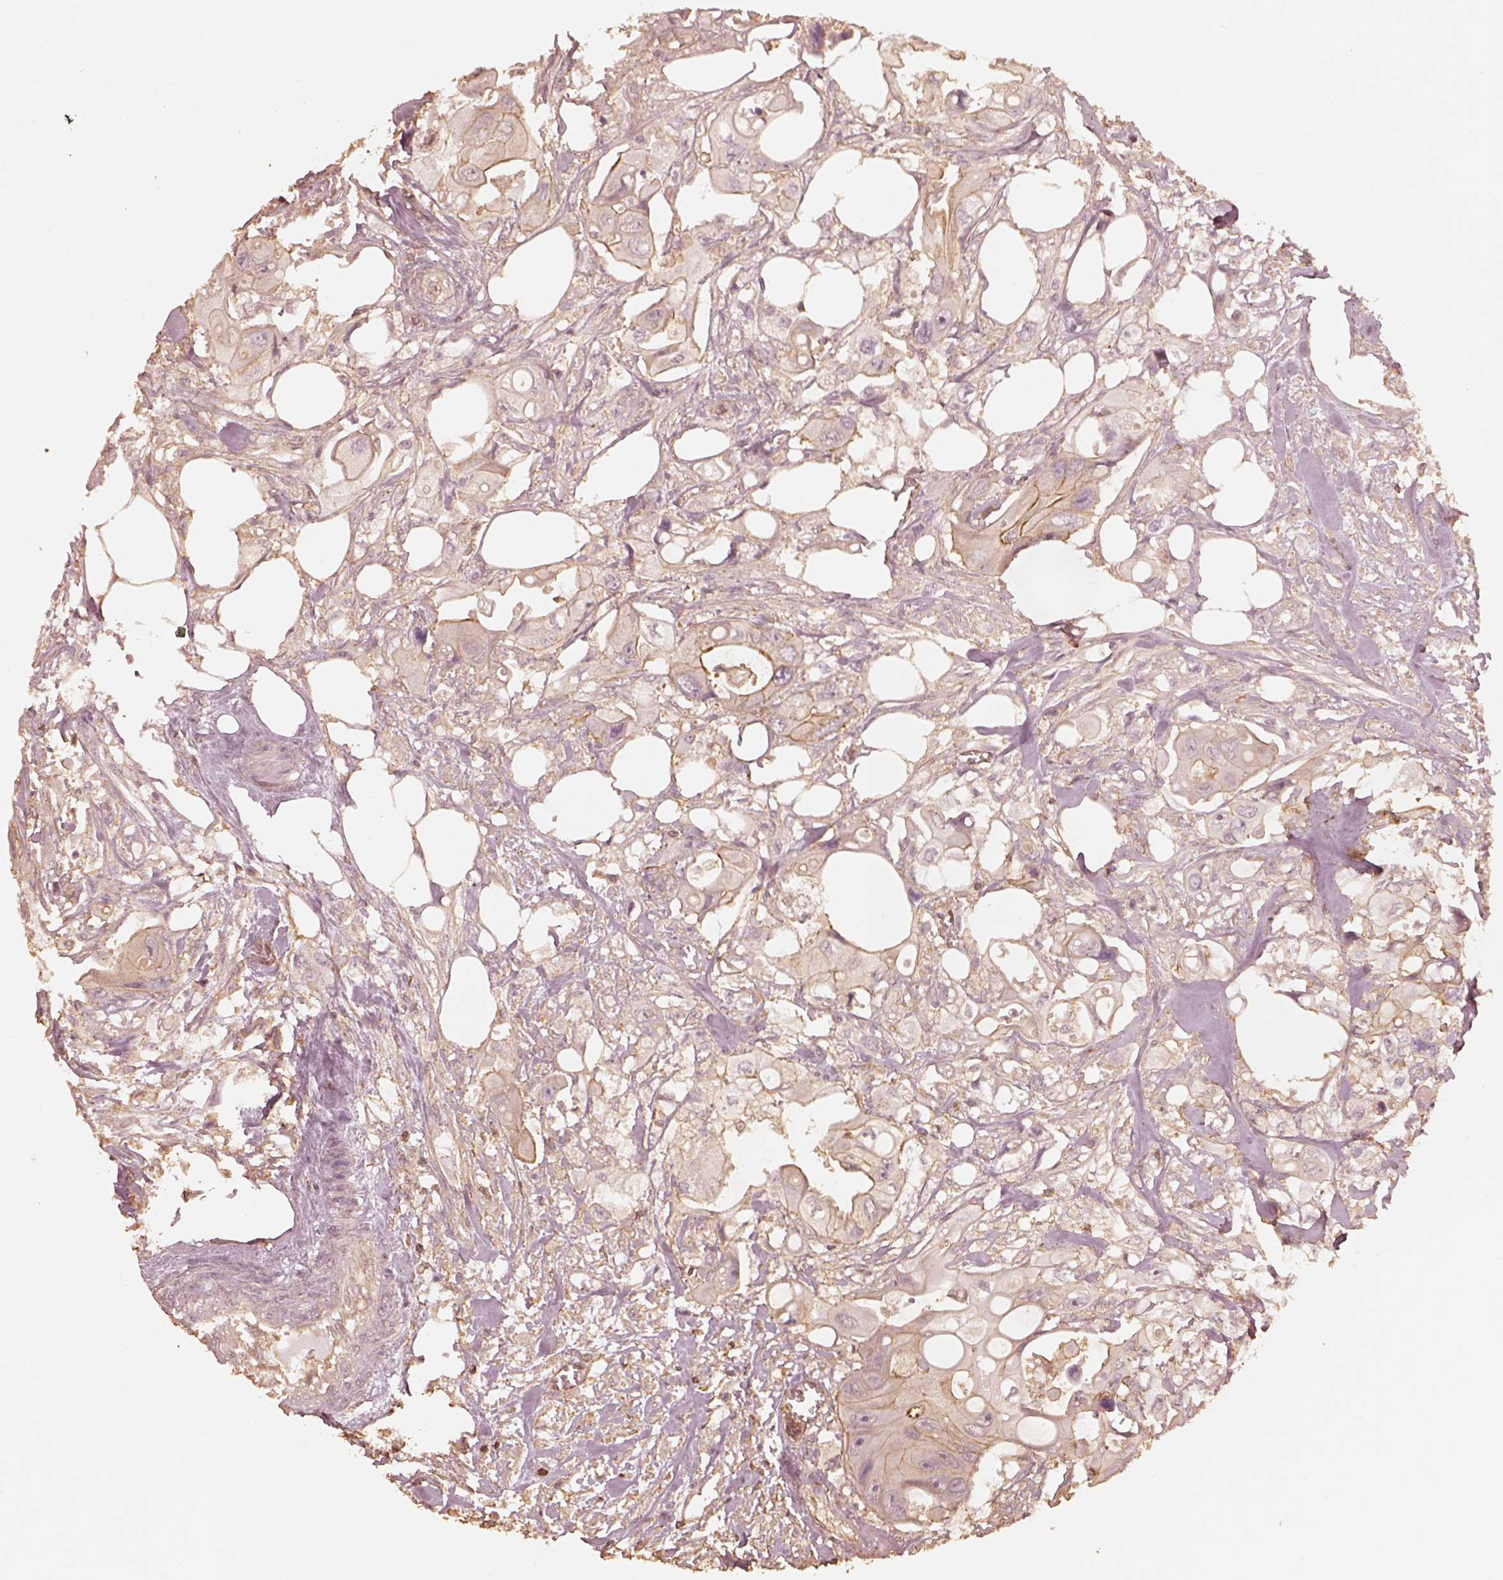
{"staining": {"intensity": "strong", "quantity": "25%-75%", "location": "cytoplasmic/membranous"}, "tissue": "colorectal cancer", "cell_type": "Tumor cells", "image_type": "cancer", "snomed": [{"axis": "morphology", "description": "Adenocarcinoma, NOS"}, {"axis": "topography", "description": "Rectum"}], "caption": "Protein staining by immunohistochemistry (IHC) reveals strong cytoplasmic/membranous staining in approximately 25%-75% of tumor cells in adenocarcinoma (colorectal).", "gene": "WDR7", "patient": {"sex": "male", "age": 63}}